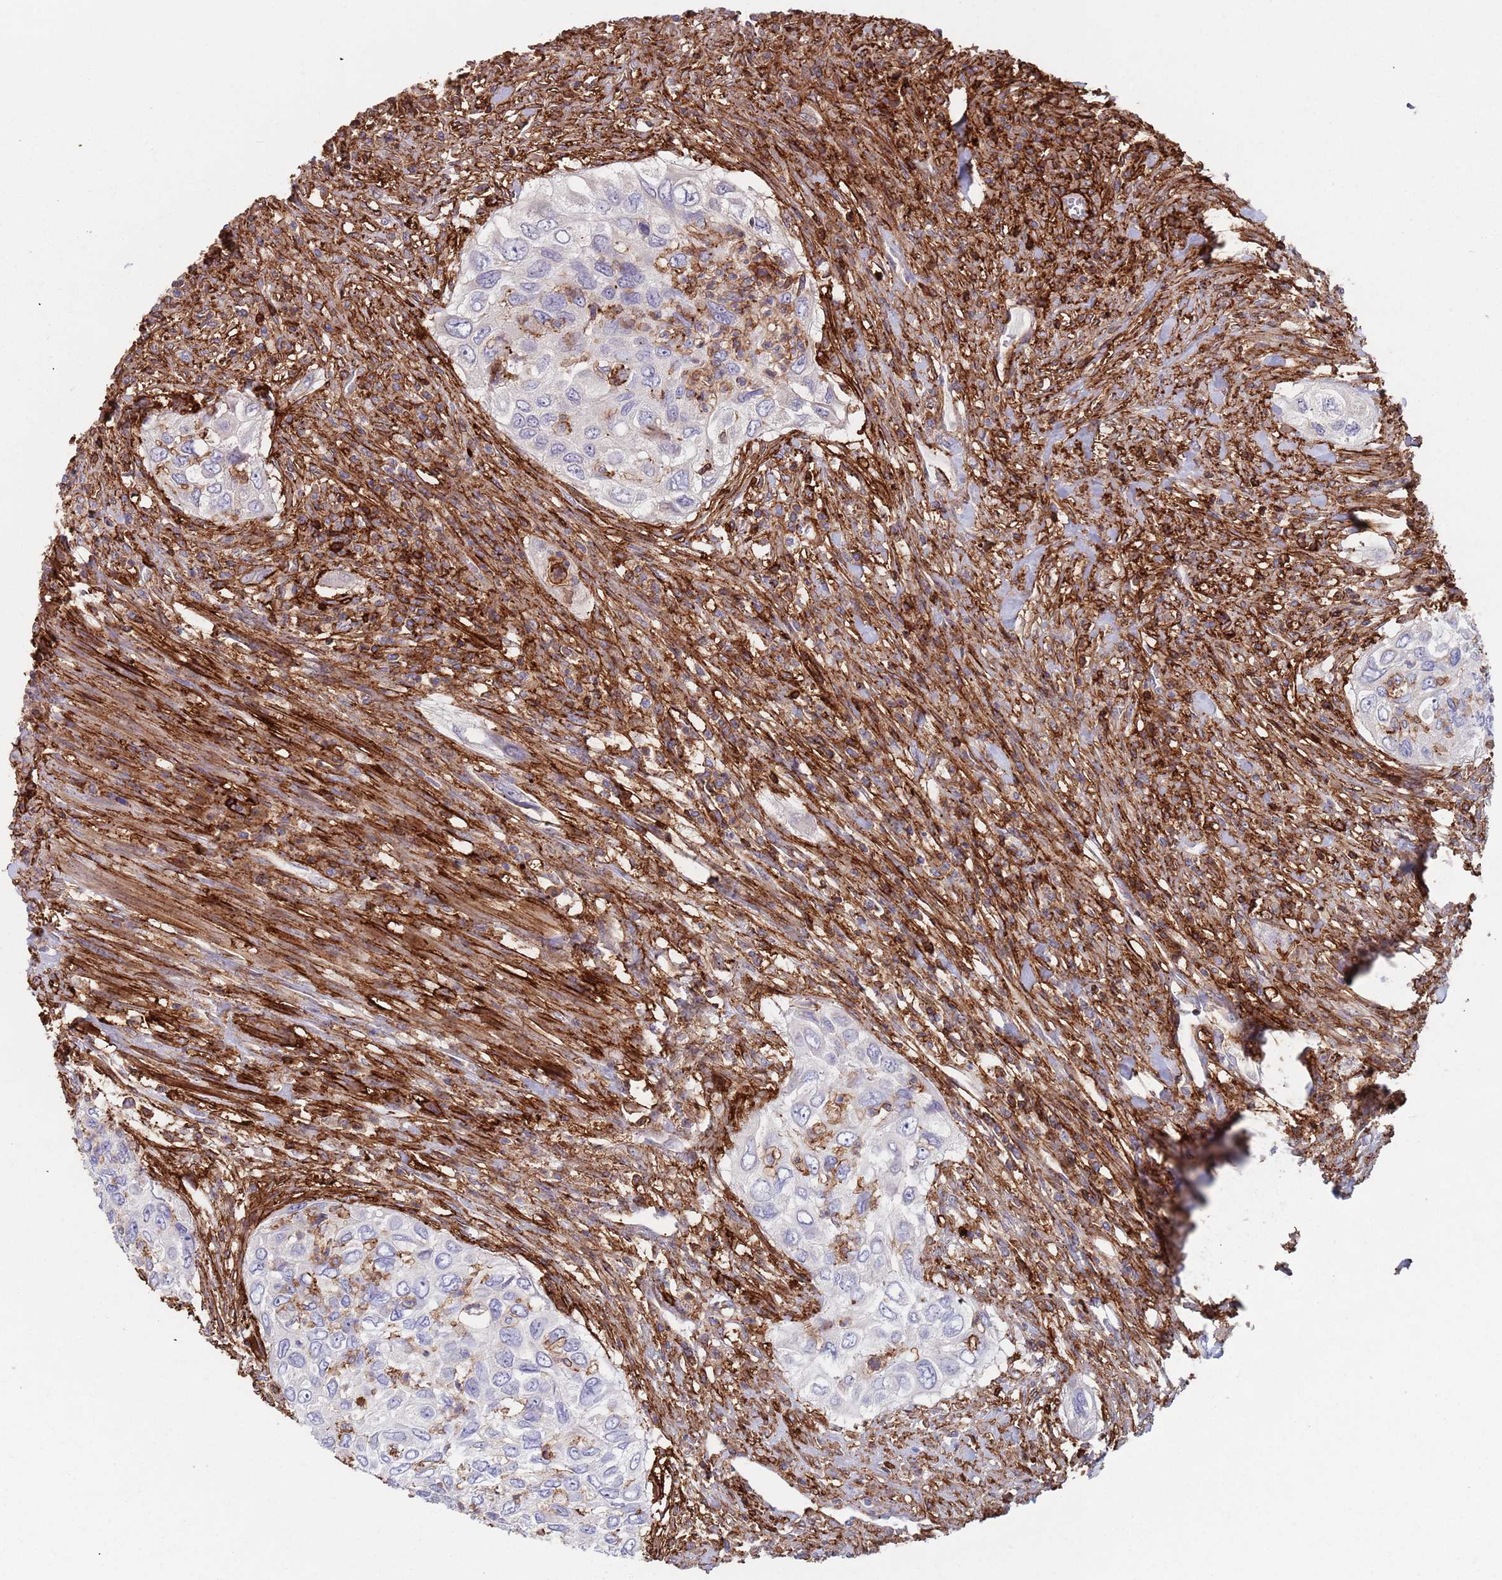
{"staining": {"intensity": "negative", "quantity": "none", "location": "none"}, "tissue": "urothelial cancer", "cell_type": "Tumor cells", "image_type": "cancer", "snomed": [{"axis": "morphology", "description": "Urothelial carcinoma, High grade"}, {"axis": "topography", "description": "Urinary bladder"}], "caption": "Tumor cells show no significant protein positivity in urothelial carcinoma (high-grade). (DAB immunohistochemistry visualized using brightfield microscopy, high magnification).", "gene": "RNF144A", "patient": {"sex": "female", "age": 60}}